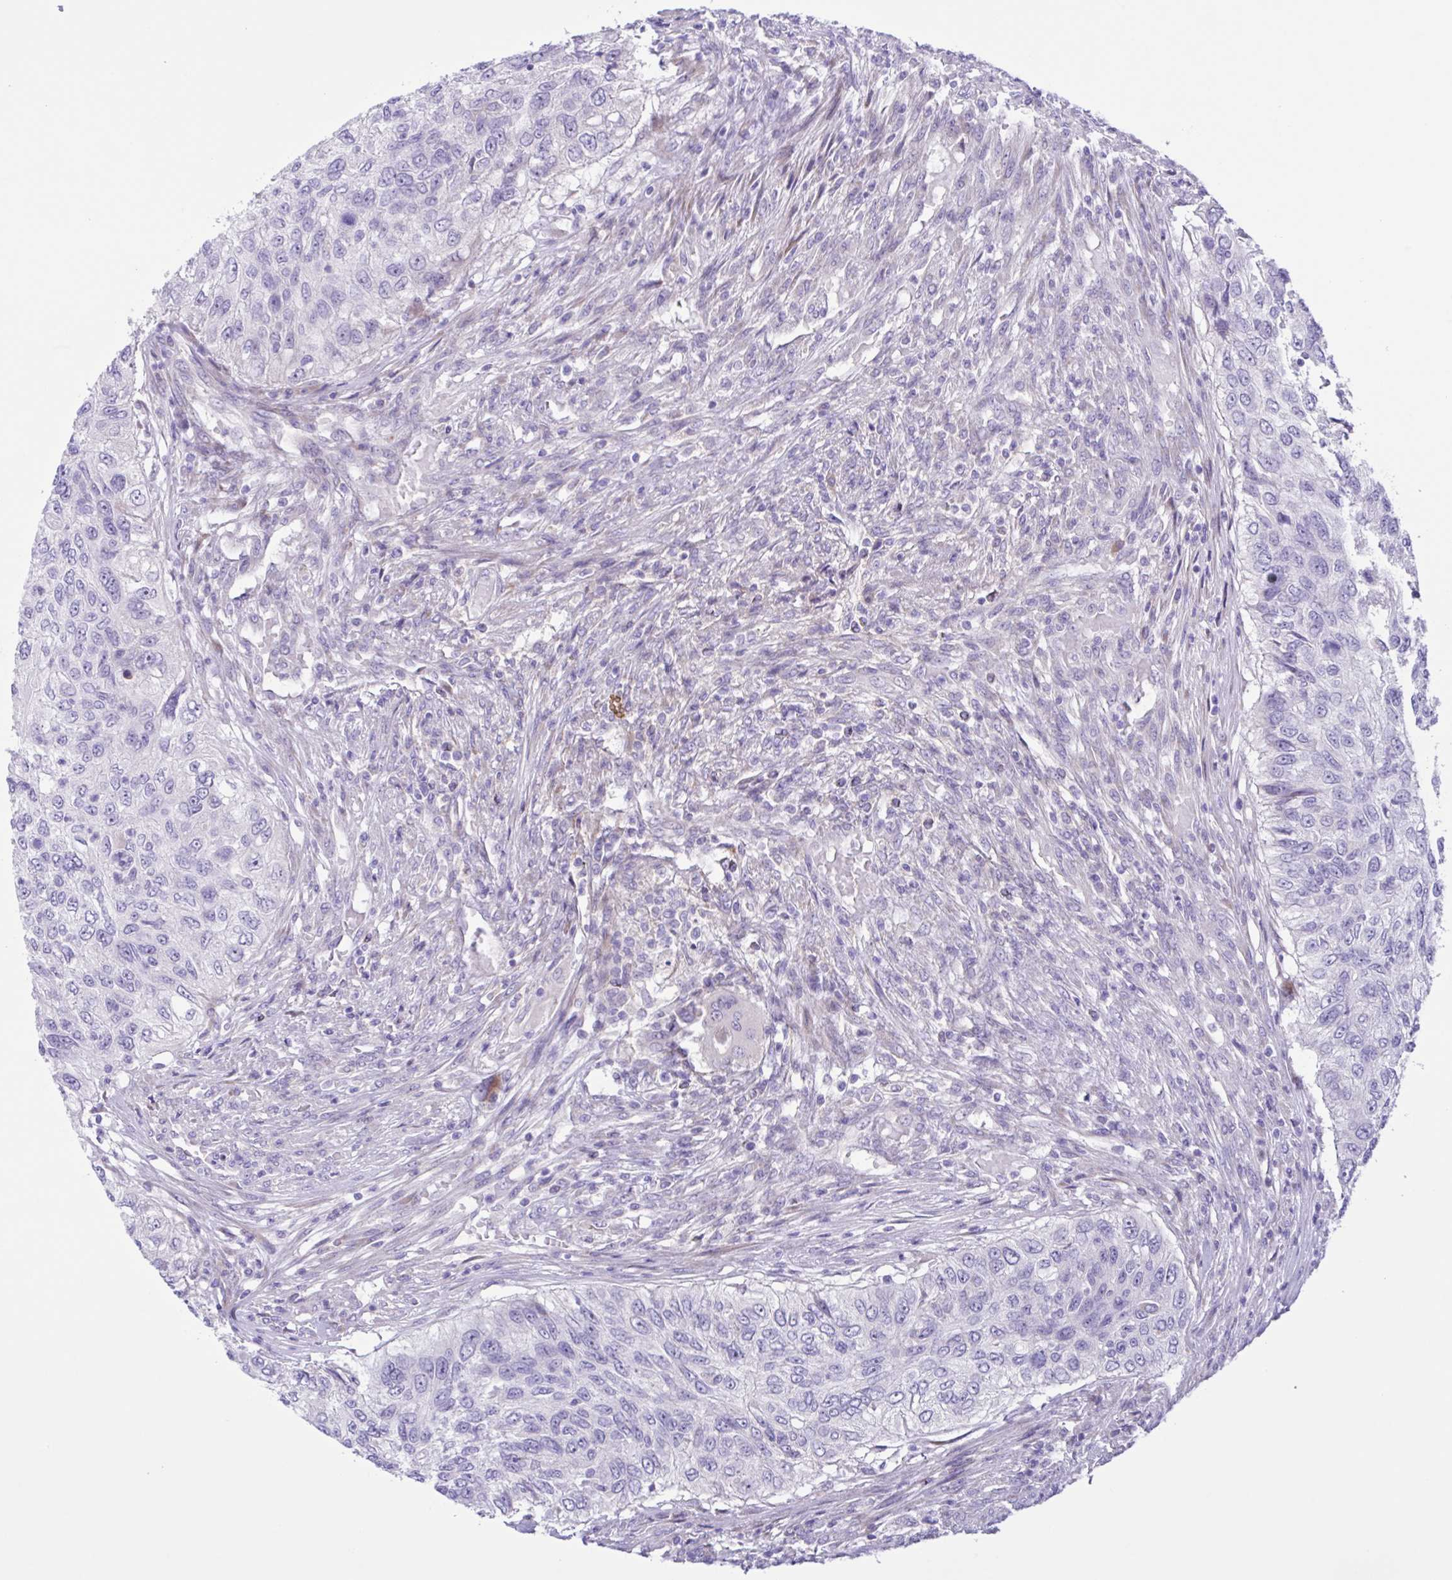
{"staining": {"intensity": "negative", "quantity": "none", "location": "none"}, "tissue": "urothelial cancer", "cell_type": "Tumor cells", "image_type": "cancer", "snomed": [{"axis": "morphology", "description": "Urothelial carcinoma, High grade"}, {"axis": "topography", "description": "Urinary bladder"}], "caption": "An IHC micrograph of urothelial cancer is shown. There is no staining in tumor cells of urothelial cancer. (DAB (3,3'-diaminobenzidine) immunohistochemistry (IHC), high magnification).", "gene": "DSC3", "patient": {"sex": "female", "age": 60}}